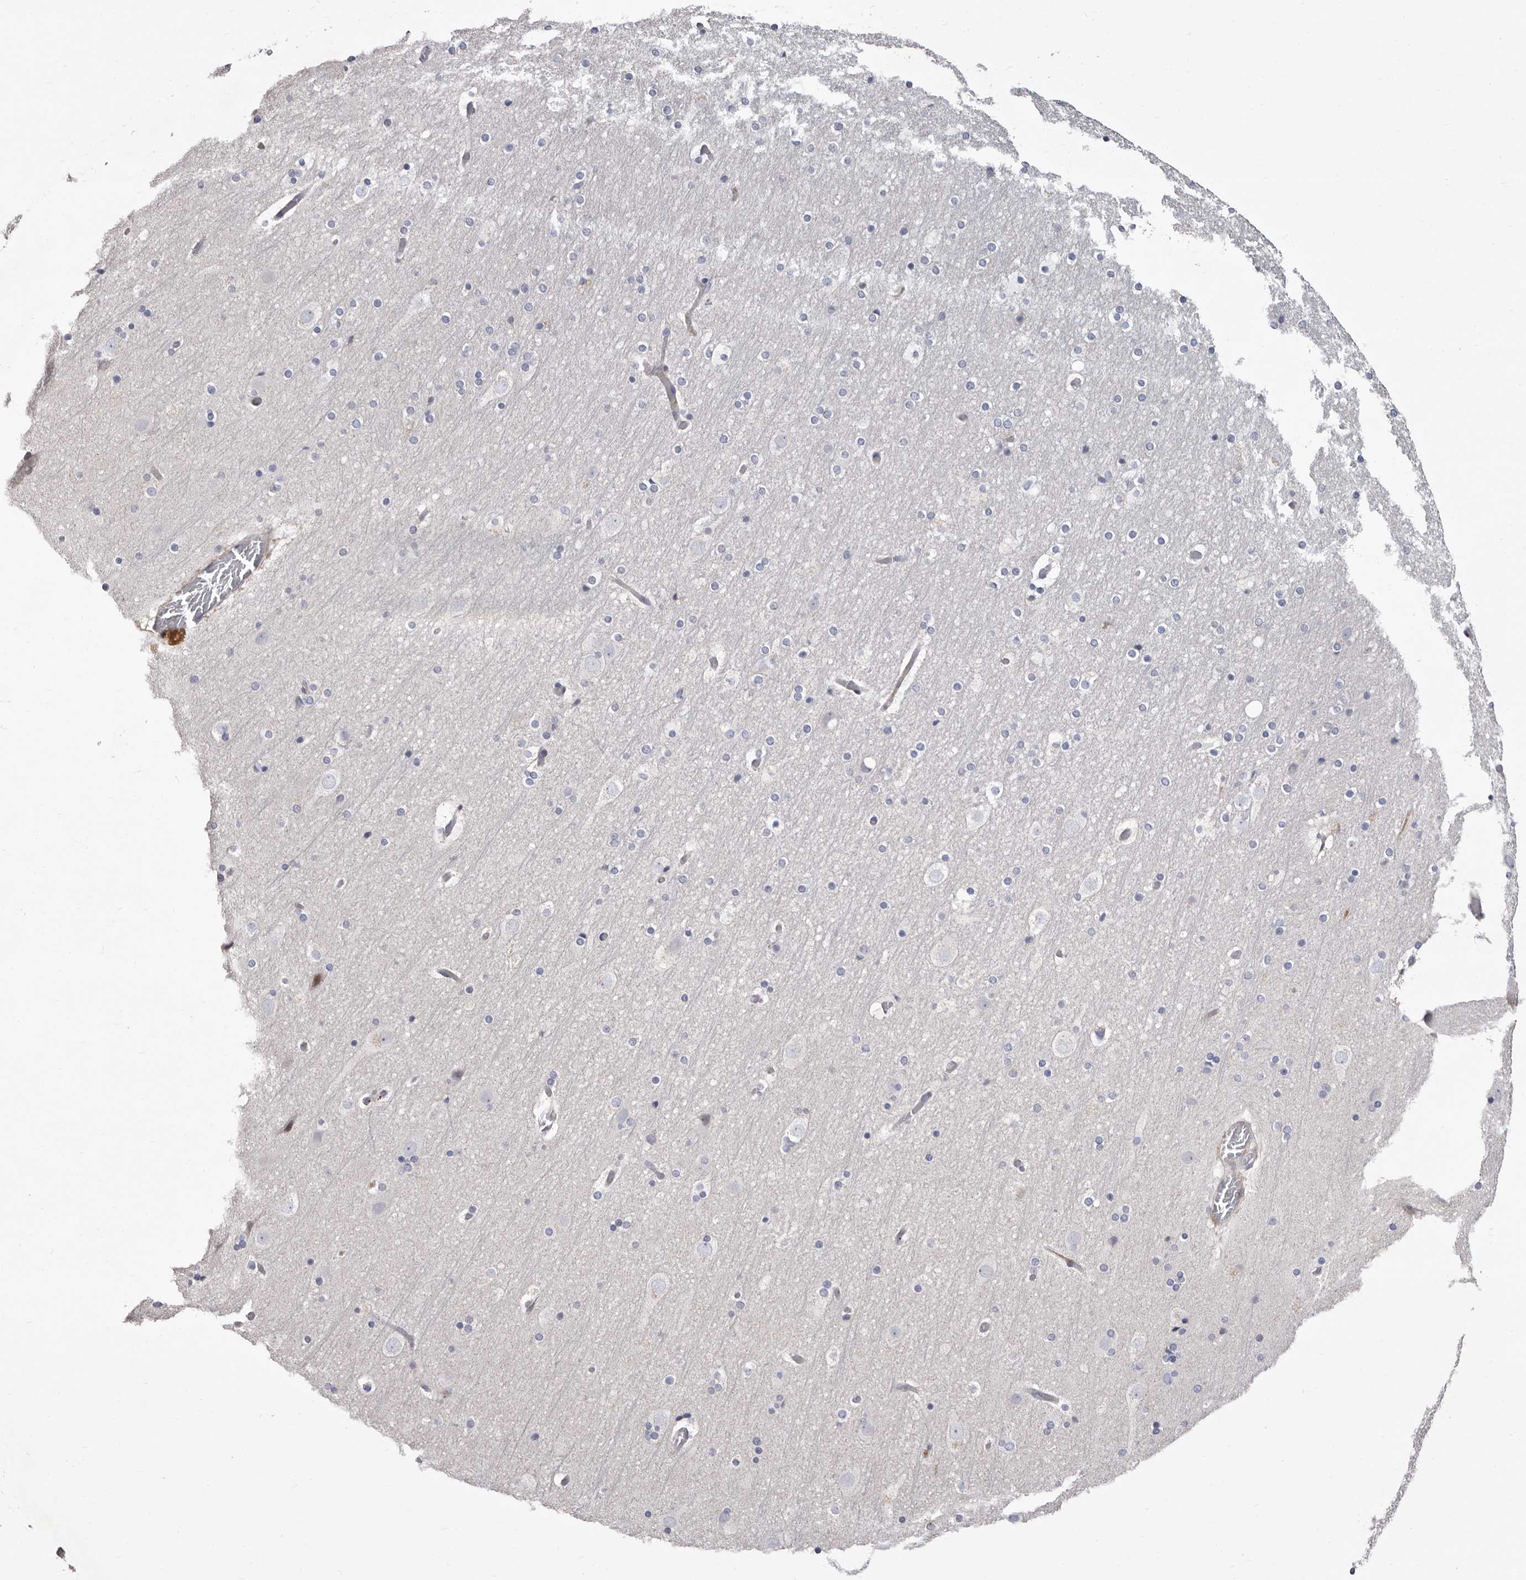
{"staining": {"intensity": "moderate", "quantity": ">75%", "location": "cytoplasmic/membranous"}, "tissue": "cerebral cortex", "cell_type": "Endothelial cells", "image_type": "normal", "snomed": [{"axis": "morphology", "description": "Normal tissue, NOS"}, {"axis": "topography", "description": "Cerebral cortex"}], "caption": "About >75% of endothelial cells in benign human cerebral cortex demonstrate moderate cytoplasmic/membranous protein staining as visualized by brown immunohistochemical staining.", "gene": "NUBPL", "patient": {"sex": "male", "age": 57}}